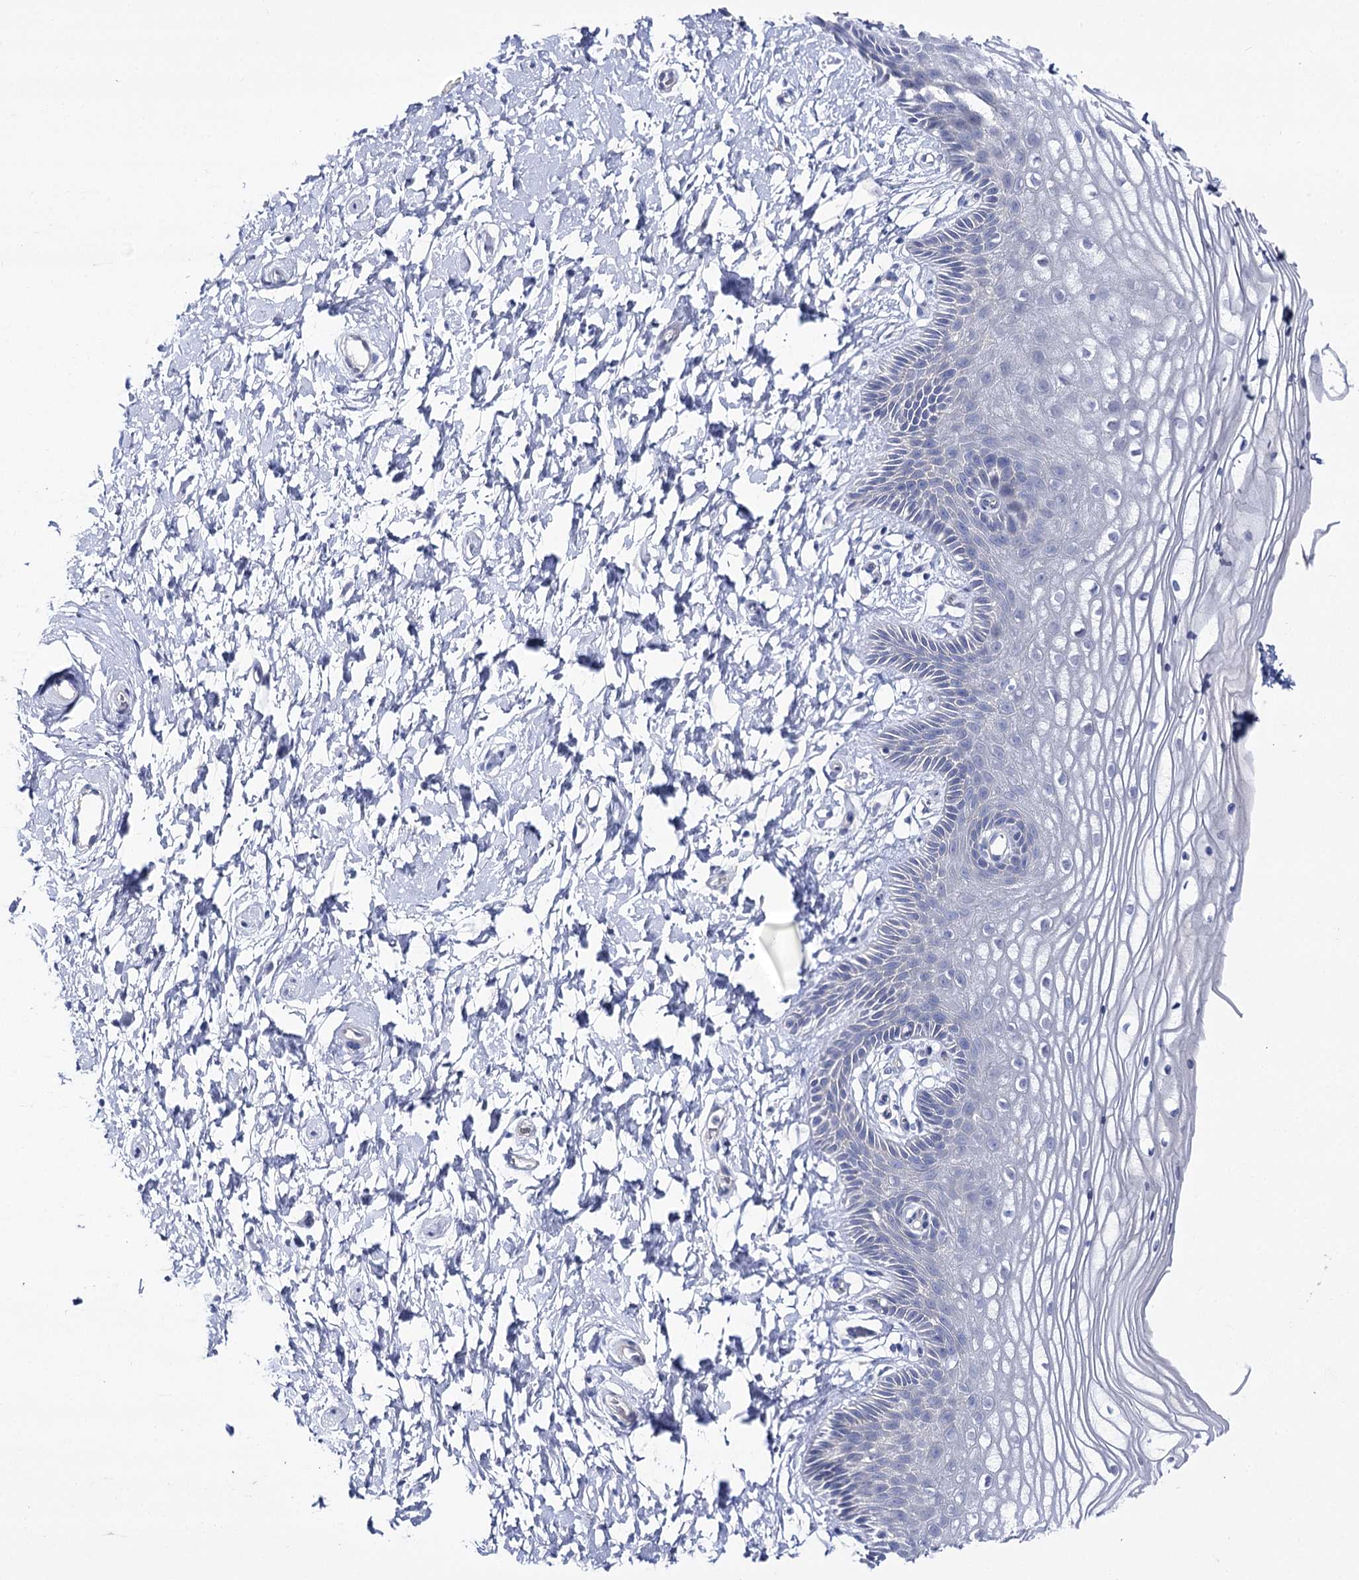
{"staining": {"intensity": "negative", "quantity": "none", "location": "none"}, "tissue": "vagina", "cell_type": "Squamous epithelial cells", "image_type": "normal", "snomed": [{"axis": "morphology", "description": "Normal tissue, NOS"}, {"axis": "topography", "description": "Vagina"}, {"axis": "topography", "description": "Cervix"}], "caption": "Squamous epithelial cells show no significant expression in unremarkable vagina. (Stains: DAB (3,3'-diaminobenzidine) IHC with hematoxylin counter stain, Microscopy: brightfield microscopy at high magnification).", "gene": "NRAP", "patient": {"sex": "female", "age": 40}}